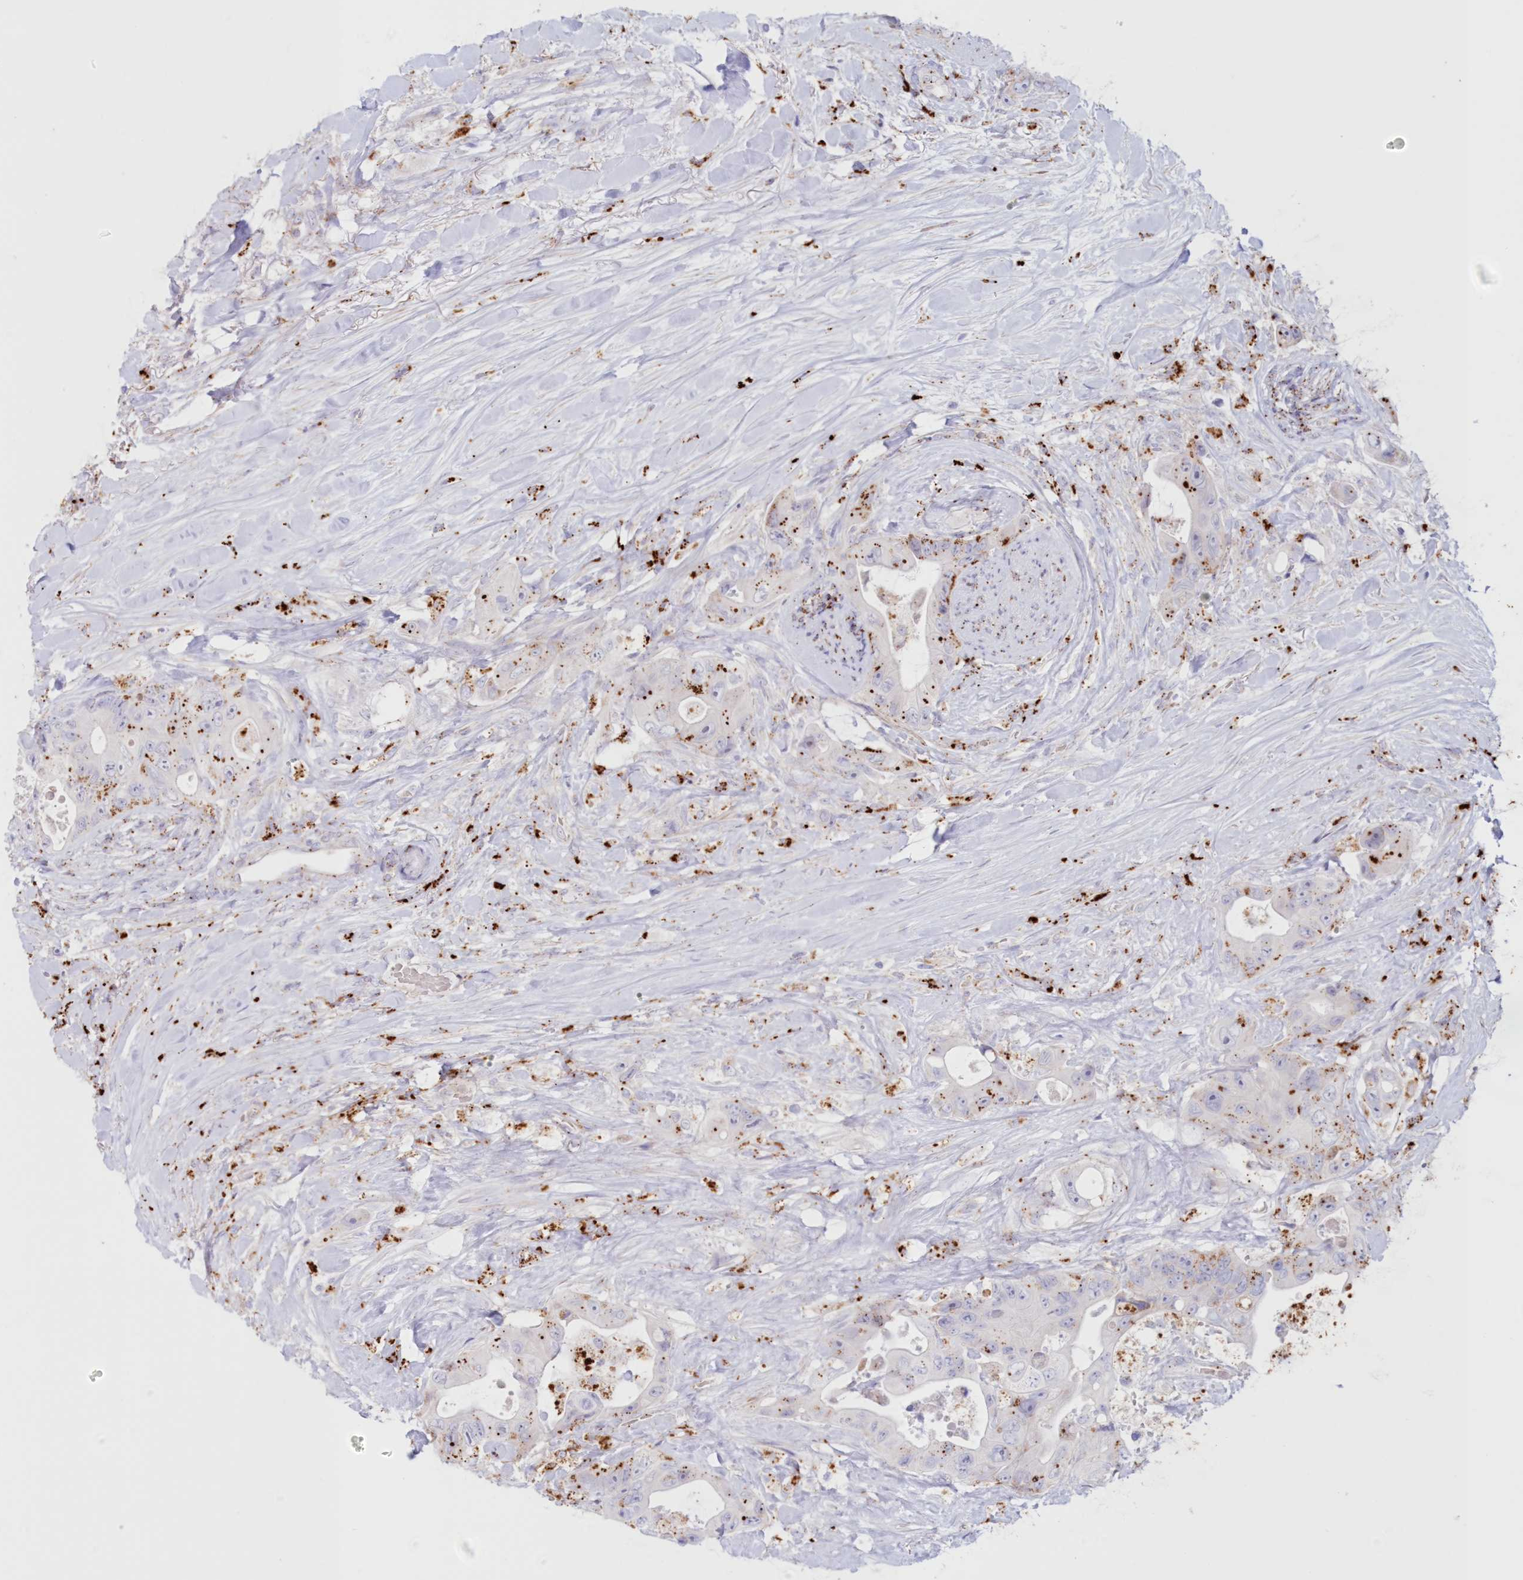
{"staining": {"intensity": "moderate", "quantity": "<25%", "location": "cytoplasmic/membranous"}, "tissue": "colorectal cancer", "cell_type": "Tumor cells", "image_type": "cancer", "snomed": [{"axis": "morphology", "description": "Adenocarcinoma, NOS"}, {"axis": "topography", "description": "Colon"}], "caption": "Human adenocarcinoma (colorectal) stained for a protein (brown) exhibits moderate cytoplasmic/membranous positive staining in approximately <25% of tumor cells.", "gene": "TPP1", "patient": {"sex": "female", "age": 46}}